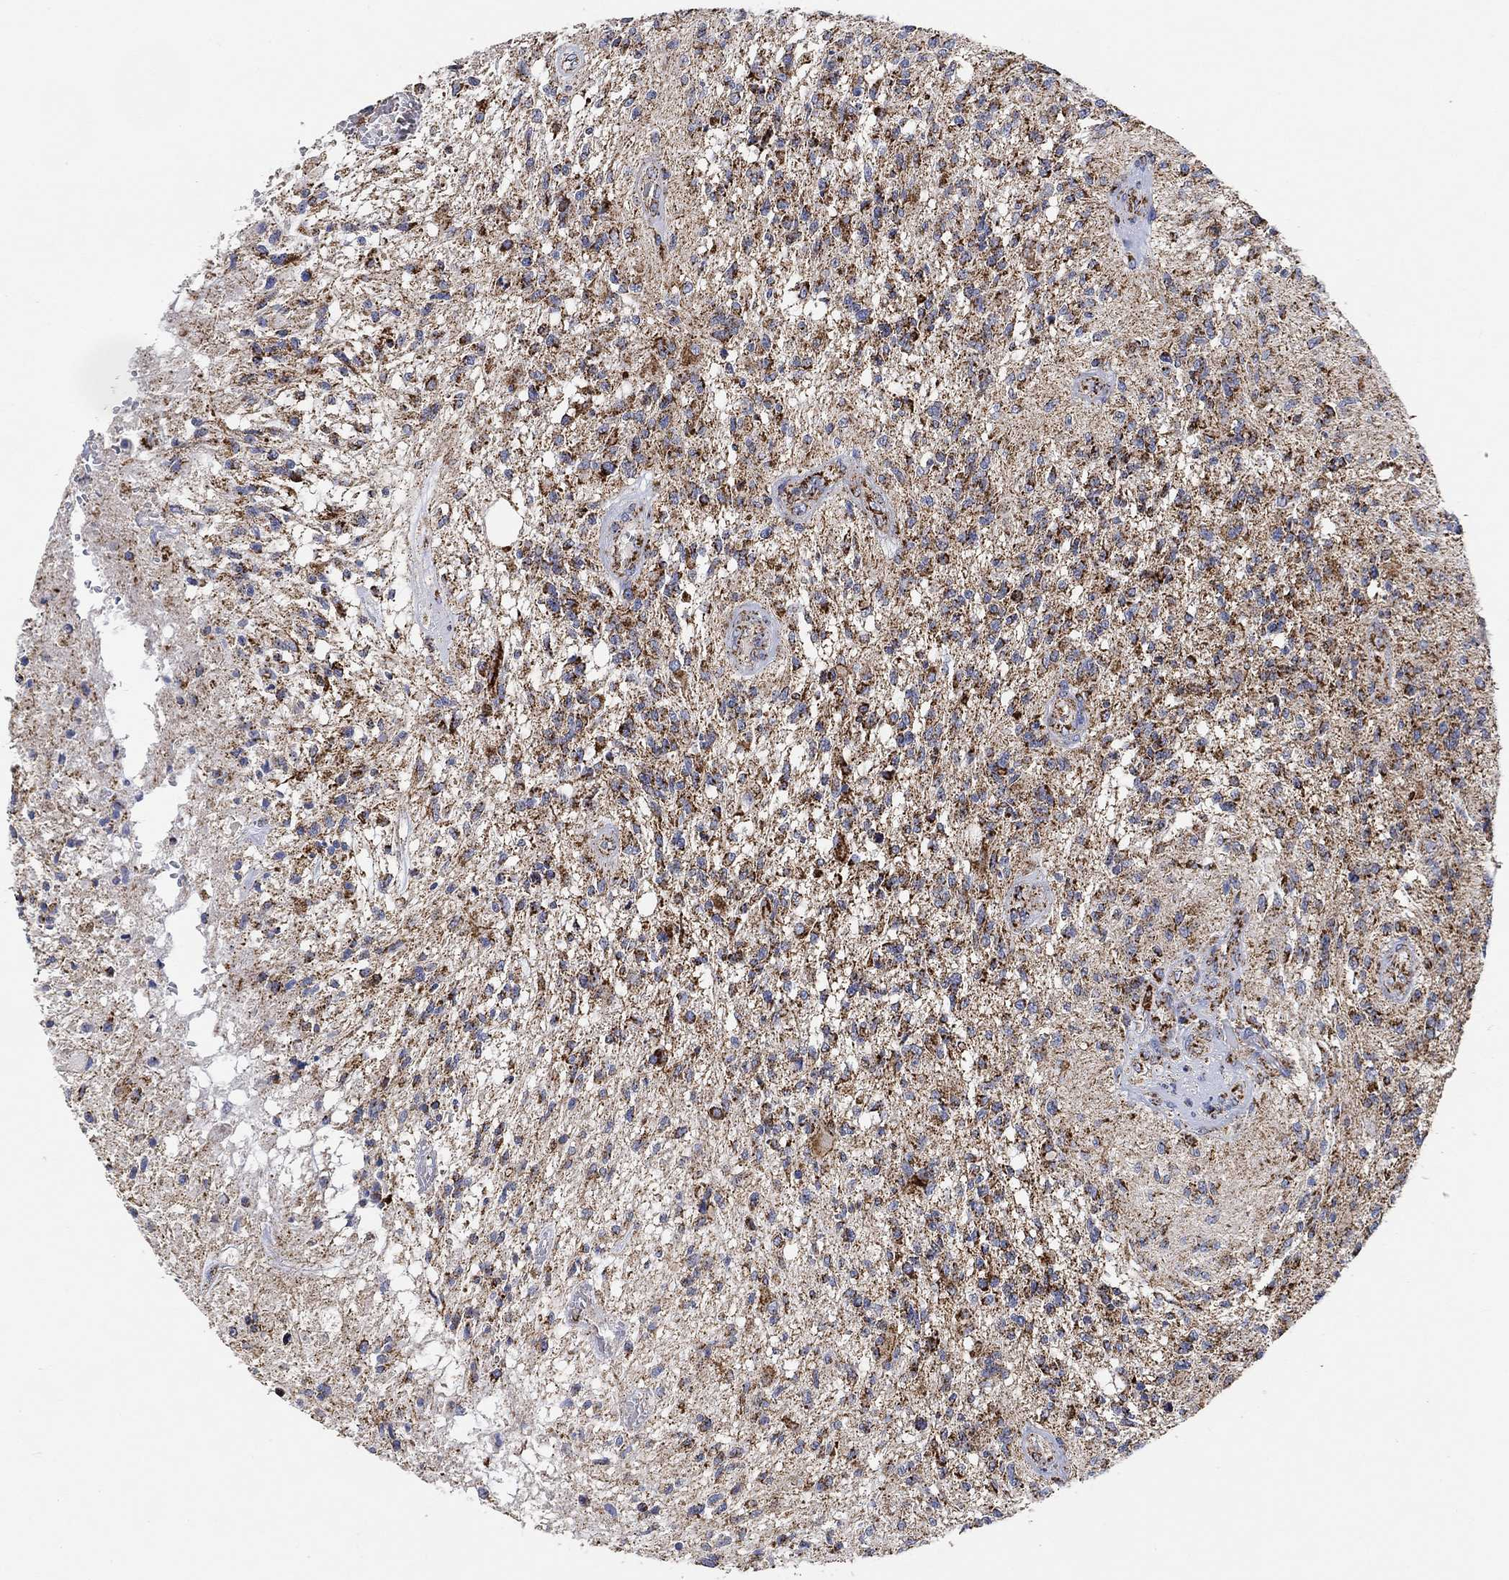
{"staining": {"intensity": "strong", "quantity": "25%-75%", "location": "cytoplasmic/membranous"}, "tissue": "glioma", "cell_type": "Tumor cells", "image_type": "cancer", "snomed": [{"axis": "morphology", "description": "Glioma, malignant, High grade"}, {"axis": "topography", "description": "Brain"}], "caption": "Immunohistochemistry of human glioma displays high levels of strong cytoplasmic/membranous expression in approximately 25%-75% of tumor cells.", "gene": "NDUFS3", "patient": {"sex": "male", "age": 56}}